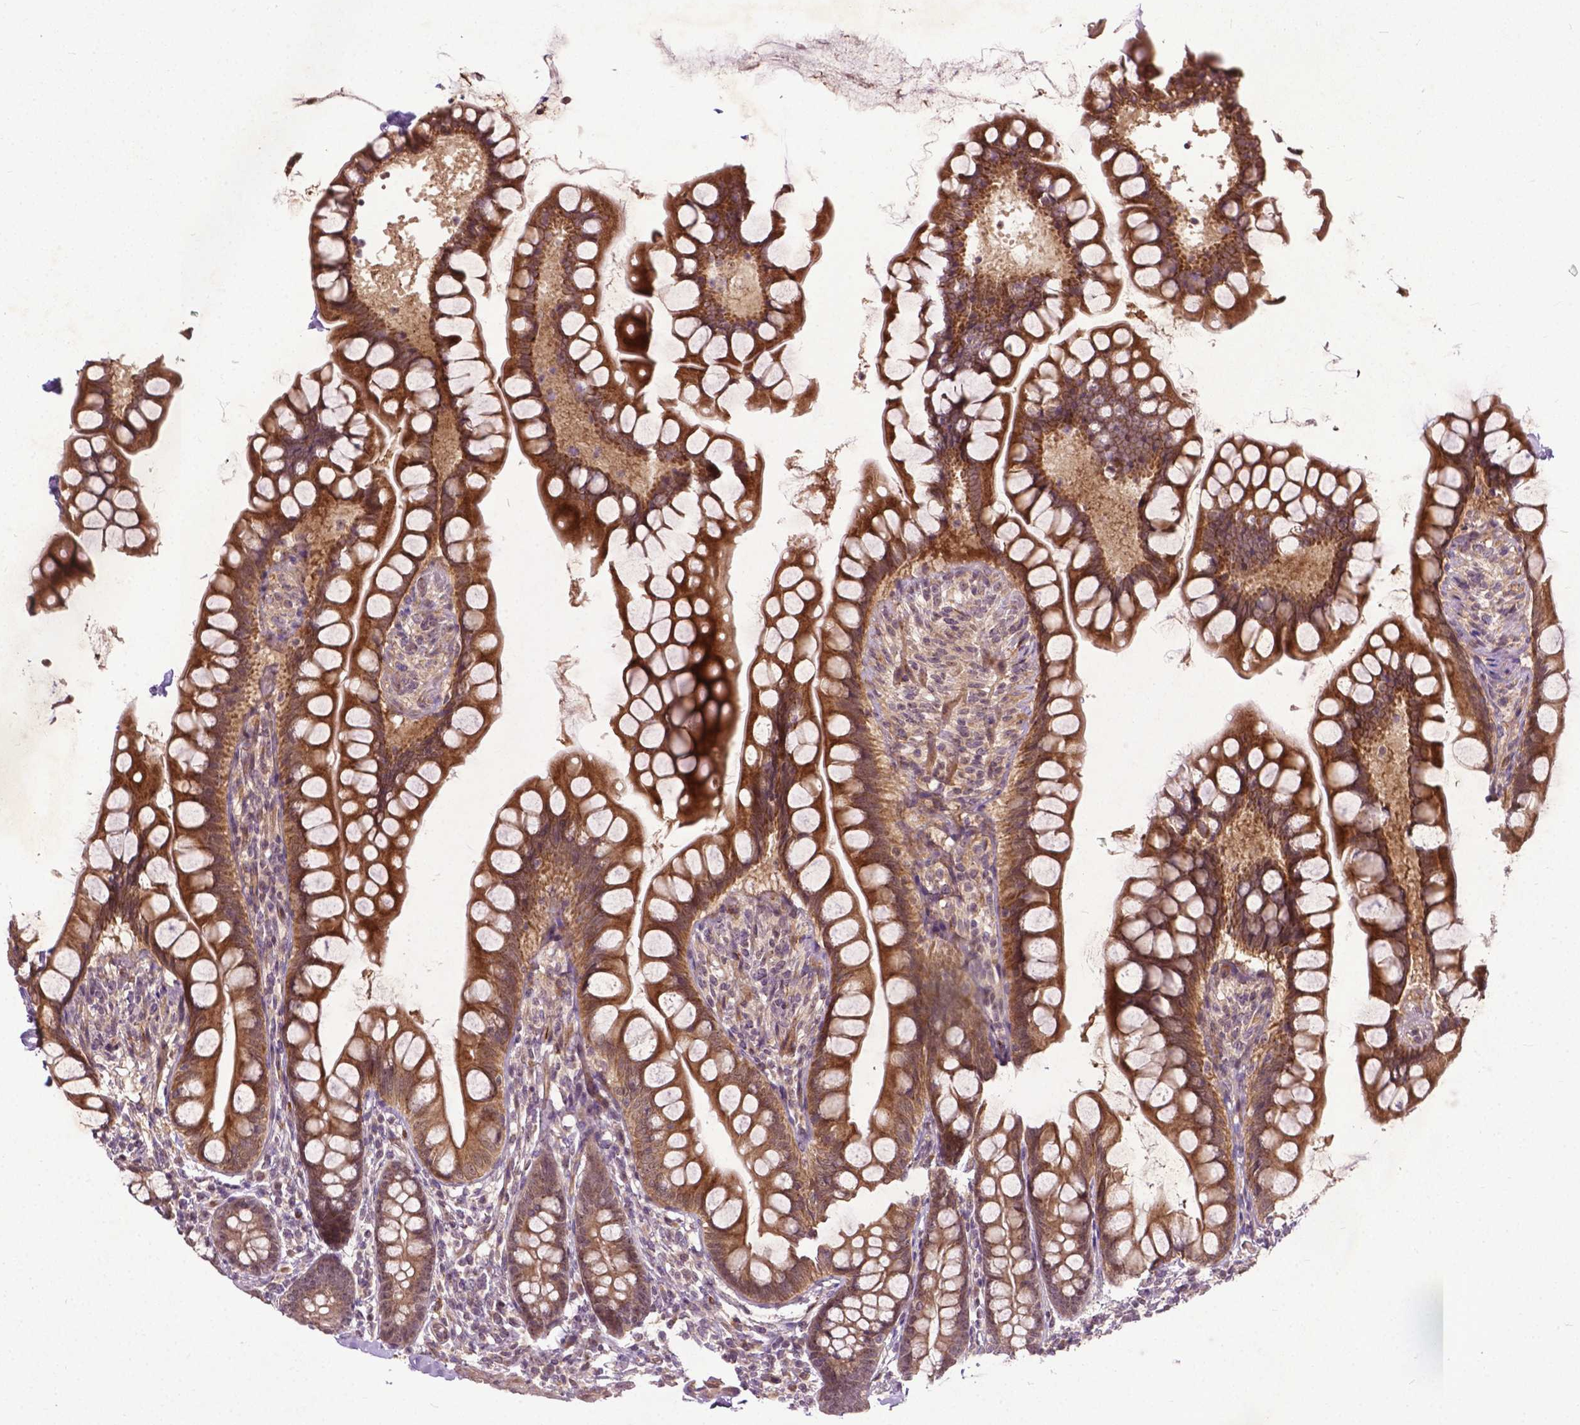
{"staining": {"intensity": "strong", "quantity": ">75%", "location": "cytoplasmic/membranous"}, "tissue": "small intestine", "cell_type": "Glandular cells", "image_type": "normal", "snomed": [{"axis": "morphology", "description": "Normal tissue, NOS"}, {"axis": "topography", "description": "Small intestine"}], "caption": "Protein expression analysis of normal small intestine displays strong cytoplasmic/membranous staining in approximately >75% of glandular cells.", "gene": "PARP3", "patient": {"sex": "male", "age": 70}}